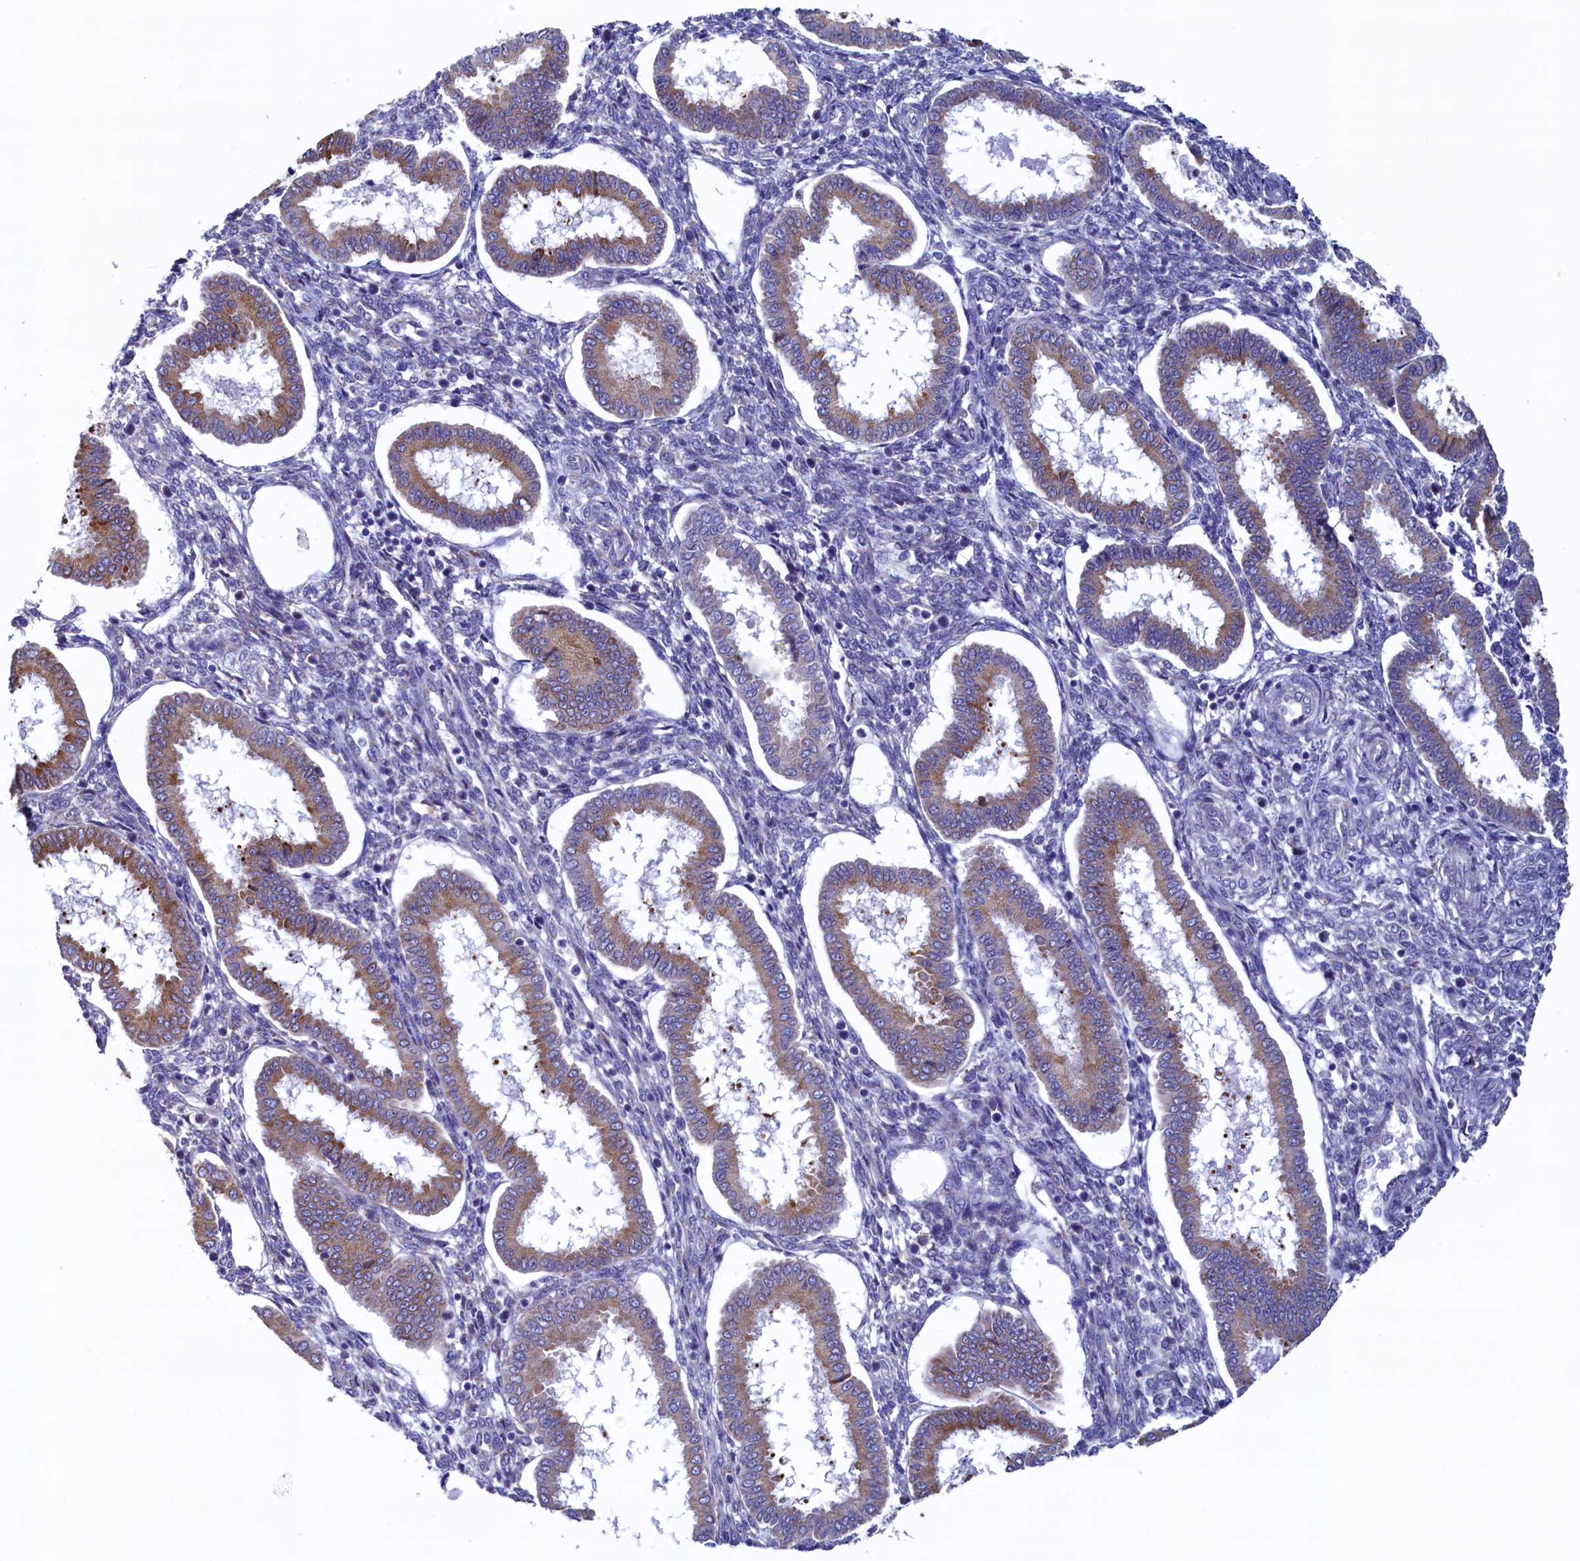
{"staining": {"intensity": "negative", "quantity": "none", "location": "none"}, "tissue": "endometrium", "cell_type": "Cells in endometrial stroma", "image_type": "normal", "snomed": [{"axis": "morphology", "description": "Normal tissue, NOS"}, {"axis": "topography", "description": "Endometrium"}], "caption": "This is a micrograph of immunohistochemistry staining of normal endometrium, which shows no positivity in cells in endometrial stroma.", "gene": "CBLIF", "patient": {"sex": "female", "age": 24}}